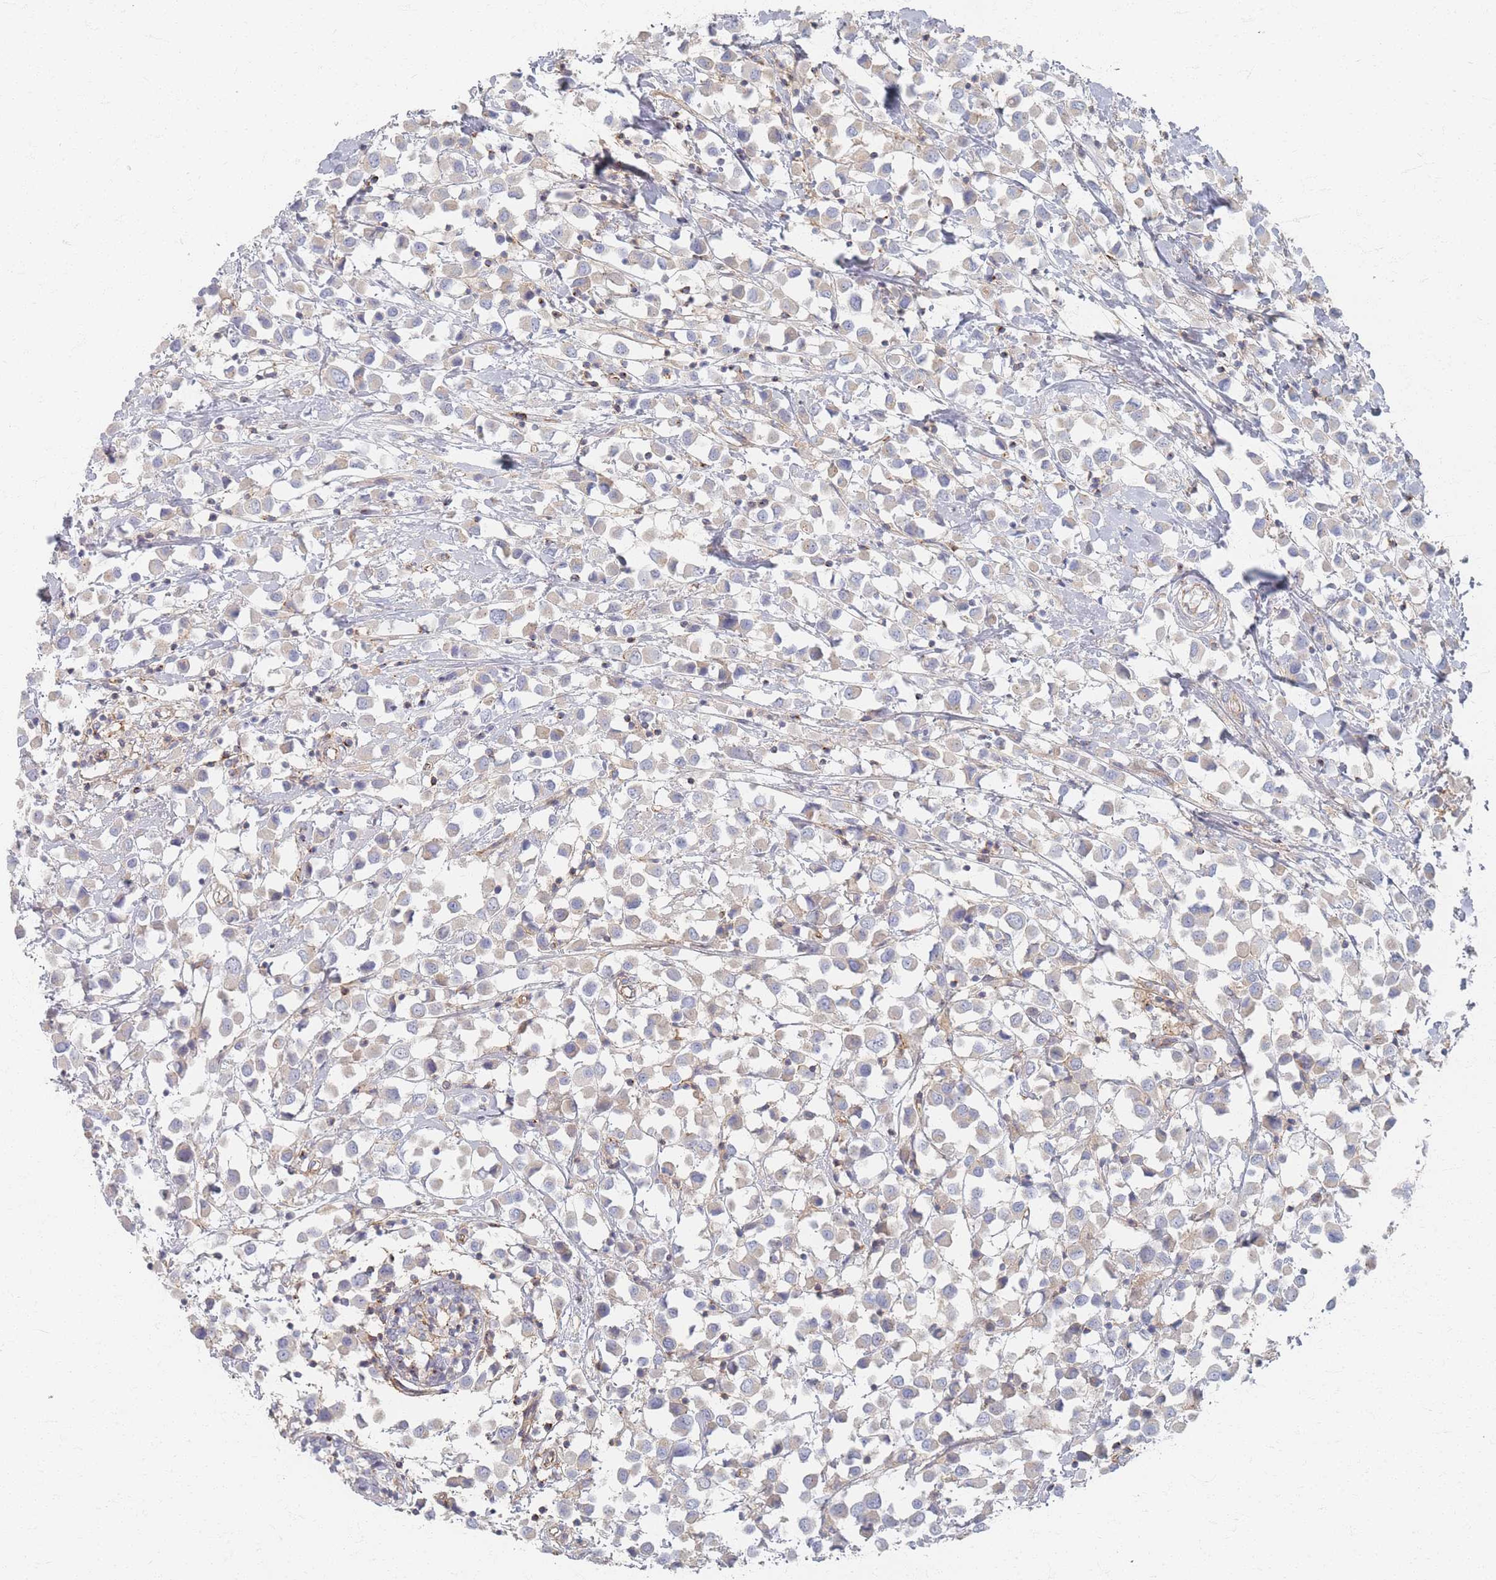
{"staining": {"intensity": "negative", "quantity": "none", "location": "none"}, "tissue": "breast cancer", "cell_type": "Tumor cells", "image_type": "cancer", "snomed": [{"axis": "morphology", "description": "Duct carcinoma"}, {"axis": "topography", "description": "Breast"}], "caption": "Tumor cells show no significant positivity in infiltrating ductal carcinoma (breast).", "gene": "GNB1", "patient": {"sex": "female", "age": 61}}